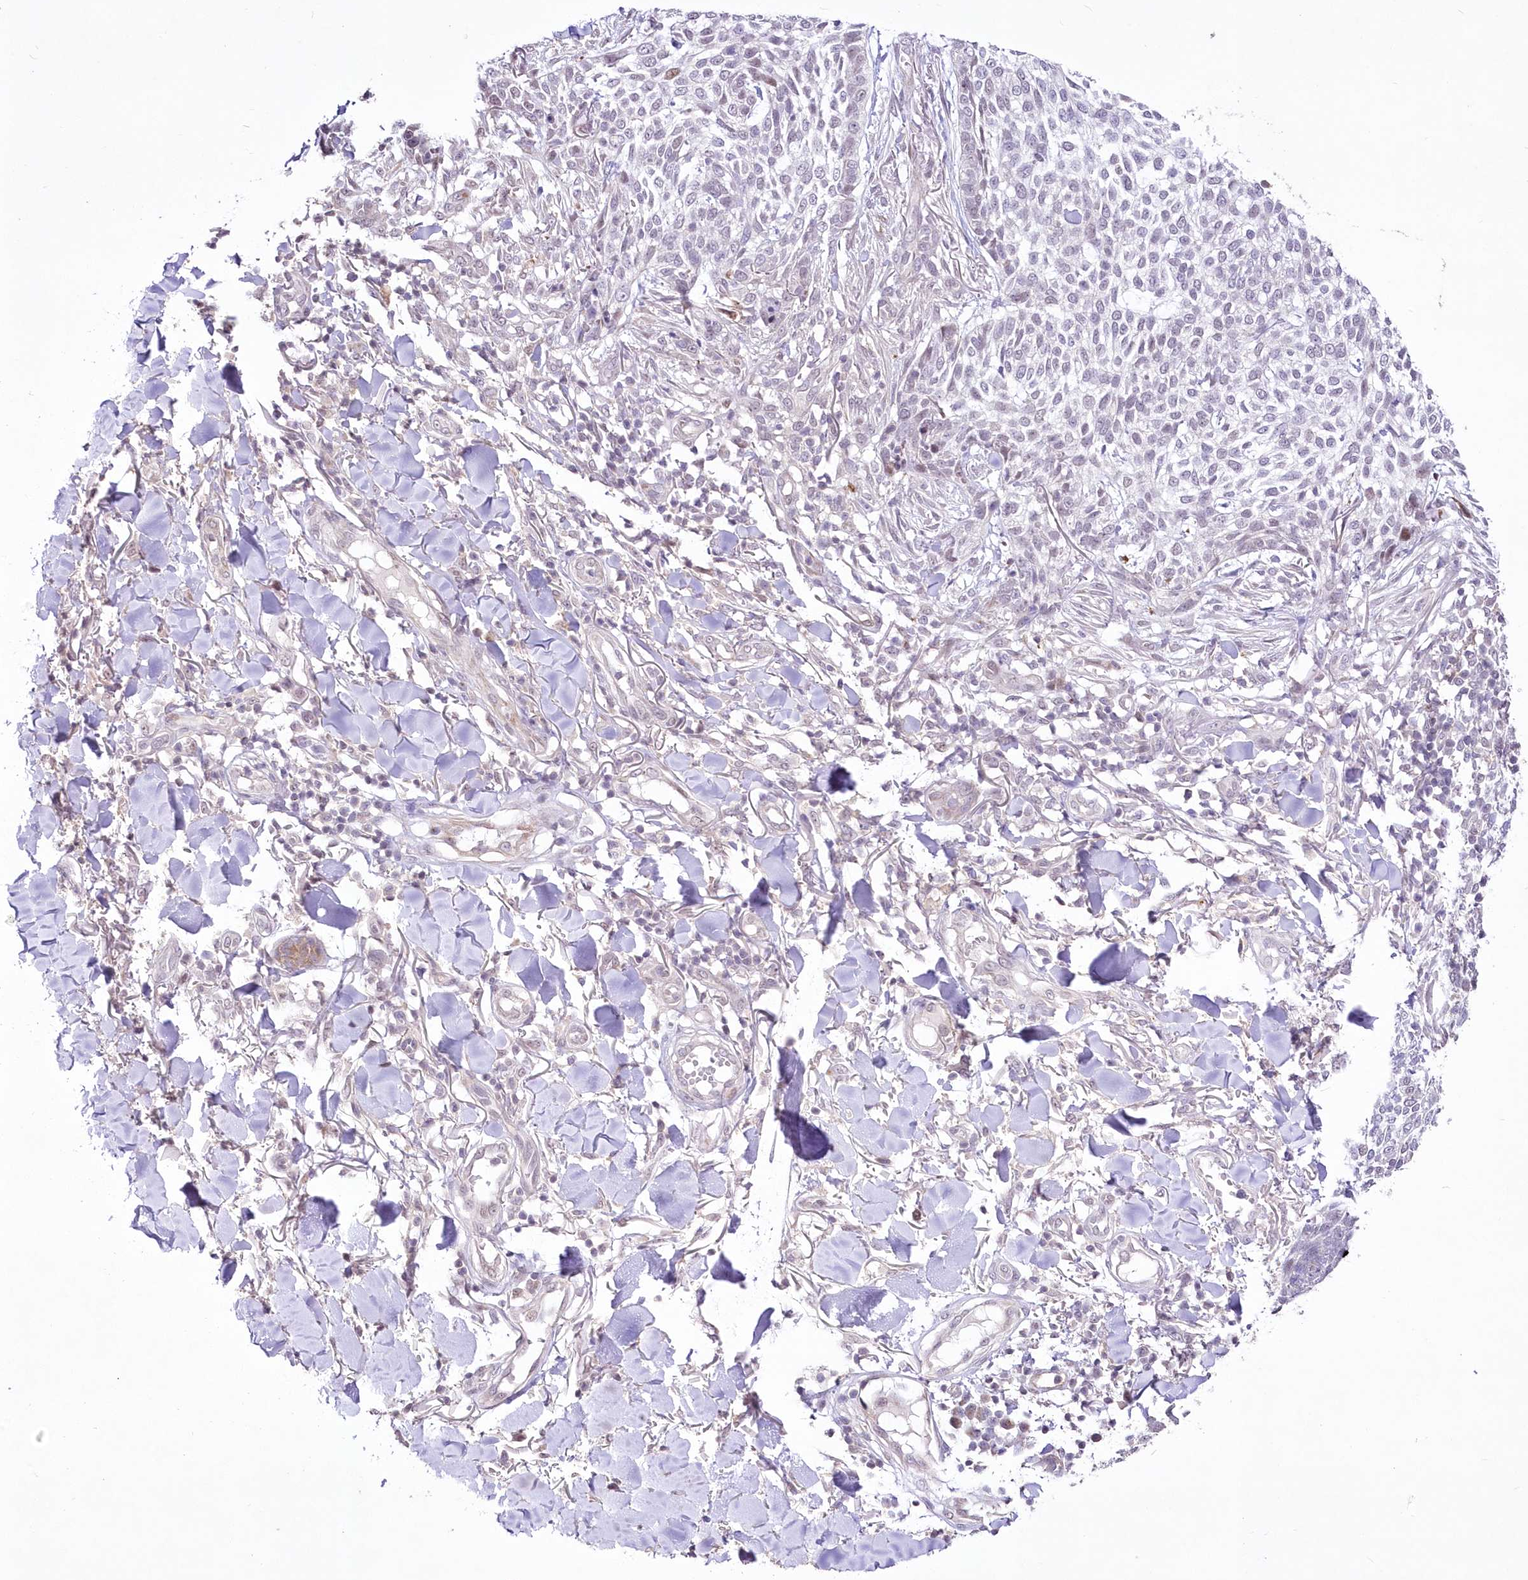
{"staining": {"intensity": "weak", "quantity": "<25%", "location": "cytoplasmic/membranous,nuclear"}, "tissue": "skin cancer", "cell_type": "Tumor cells", "image_type": "cancer", "snomed": [{"axis": "morphology", "description": "Basal cell carcinoma"}, {"axis": "topography", "description": "Skin"}], "caption": "Image shows no protein positivity in tumor cells of skin basal cell carcinoma tissue.", "gene": "FAM241B", "patient": {"sex": "female", "age": 64}}